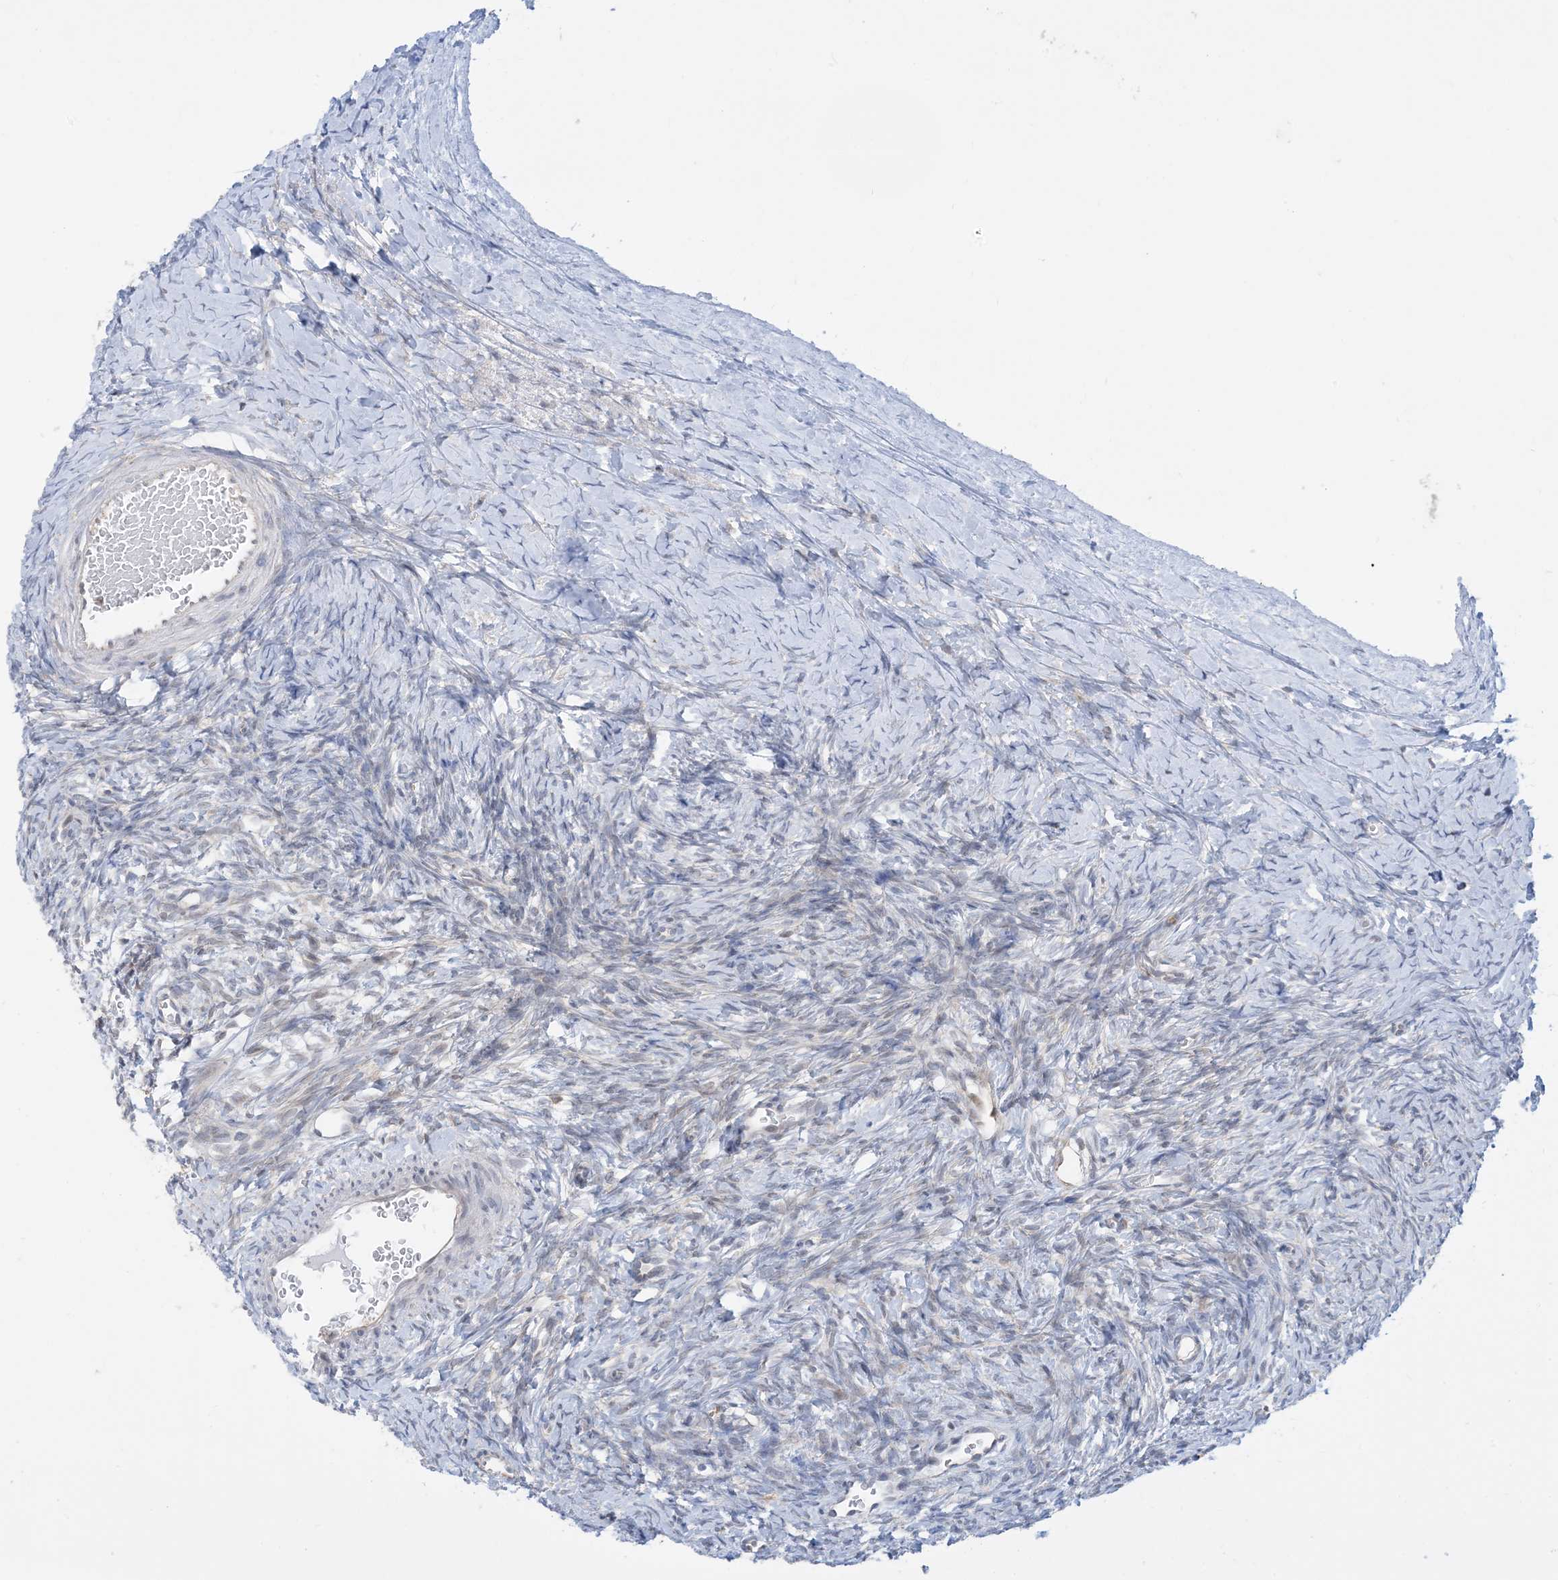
{"staining": {"intensity": "negative", "quantity": "none", "location": "none"}, "tissue": "ovary", "cell_type": "Ovarian stroma cells", "image_type": "normal", "snomed": [{"axis": "morphology", "description": "Normal tissue, NOS"}, {"axis": "morphology", "description": "Developmental malformation"}, {"axis": "topography", "description": "Ovary"}], "caption": "This is an immunohistochemistry micrograph of normal human ovary. There is no expression in ovarian stroma cells.", "gene": "CASP4", "patient": {"sex": "female", "age": 39}}